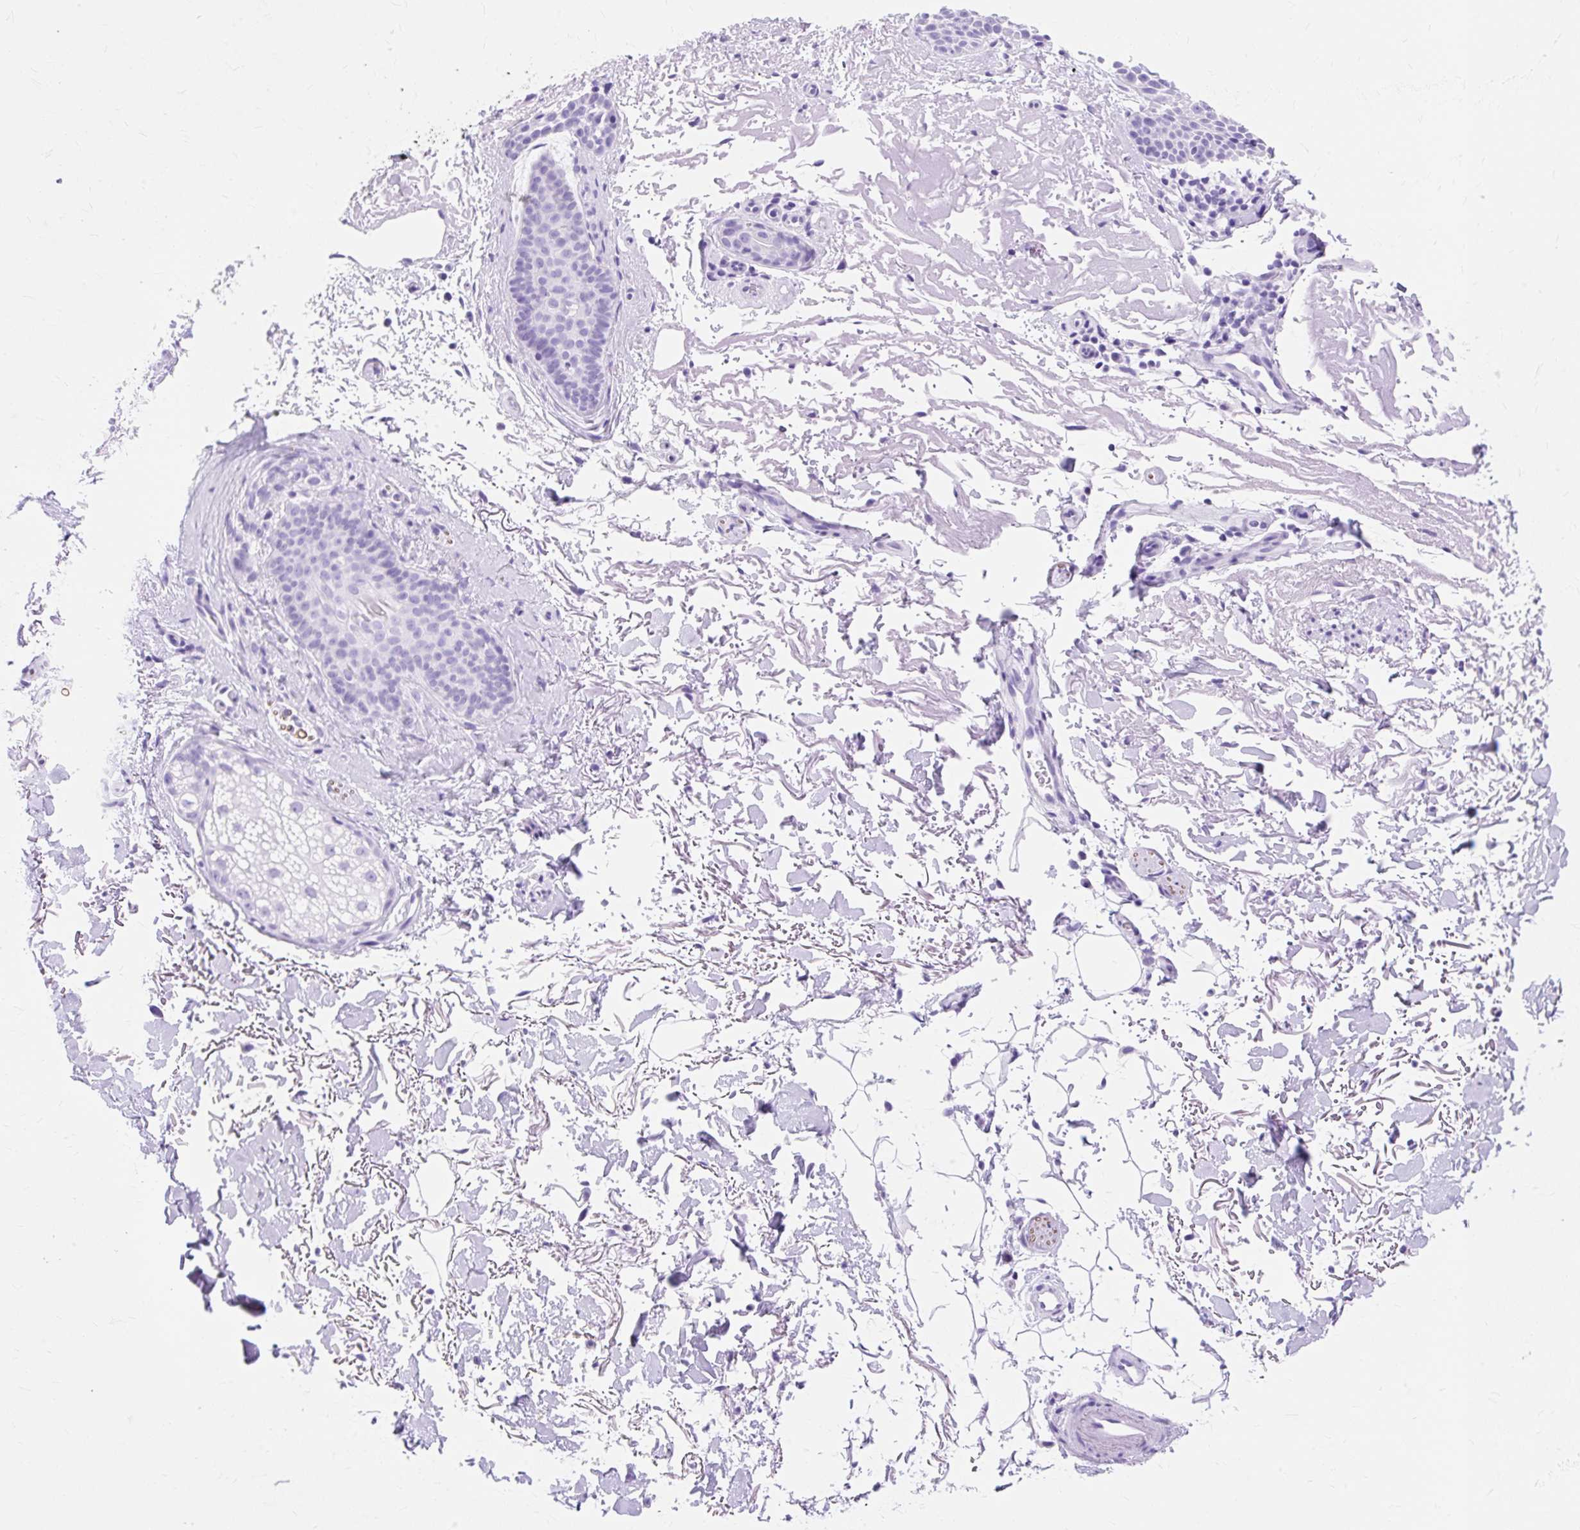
{"staining": {"intensity": "negative", "quantity": "none", "location": "none"}, "tissue": "skin cancer", "cell_type": "Tumor cells", "image_type": "cancer", "snomed": [{"axis": "morphology", "description": "Basal cell carcinoma"}, {"axis": "topography", "description": "Skin"}], "caption": "Immunohistochemistry image of neoplastic tissue: human basal cell carcinoma (skin) stained with DAB (3,3'-diaminobenzidine) demonstrates no significant protein expression in tumor cells. (DAB (3,3'-diaminobenzidine) IHC visualized using brightfield microscopy, high magnification).", "gene": "MBP", "patient": {"sex": "female", "age": 77}}